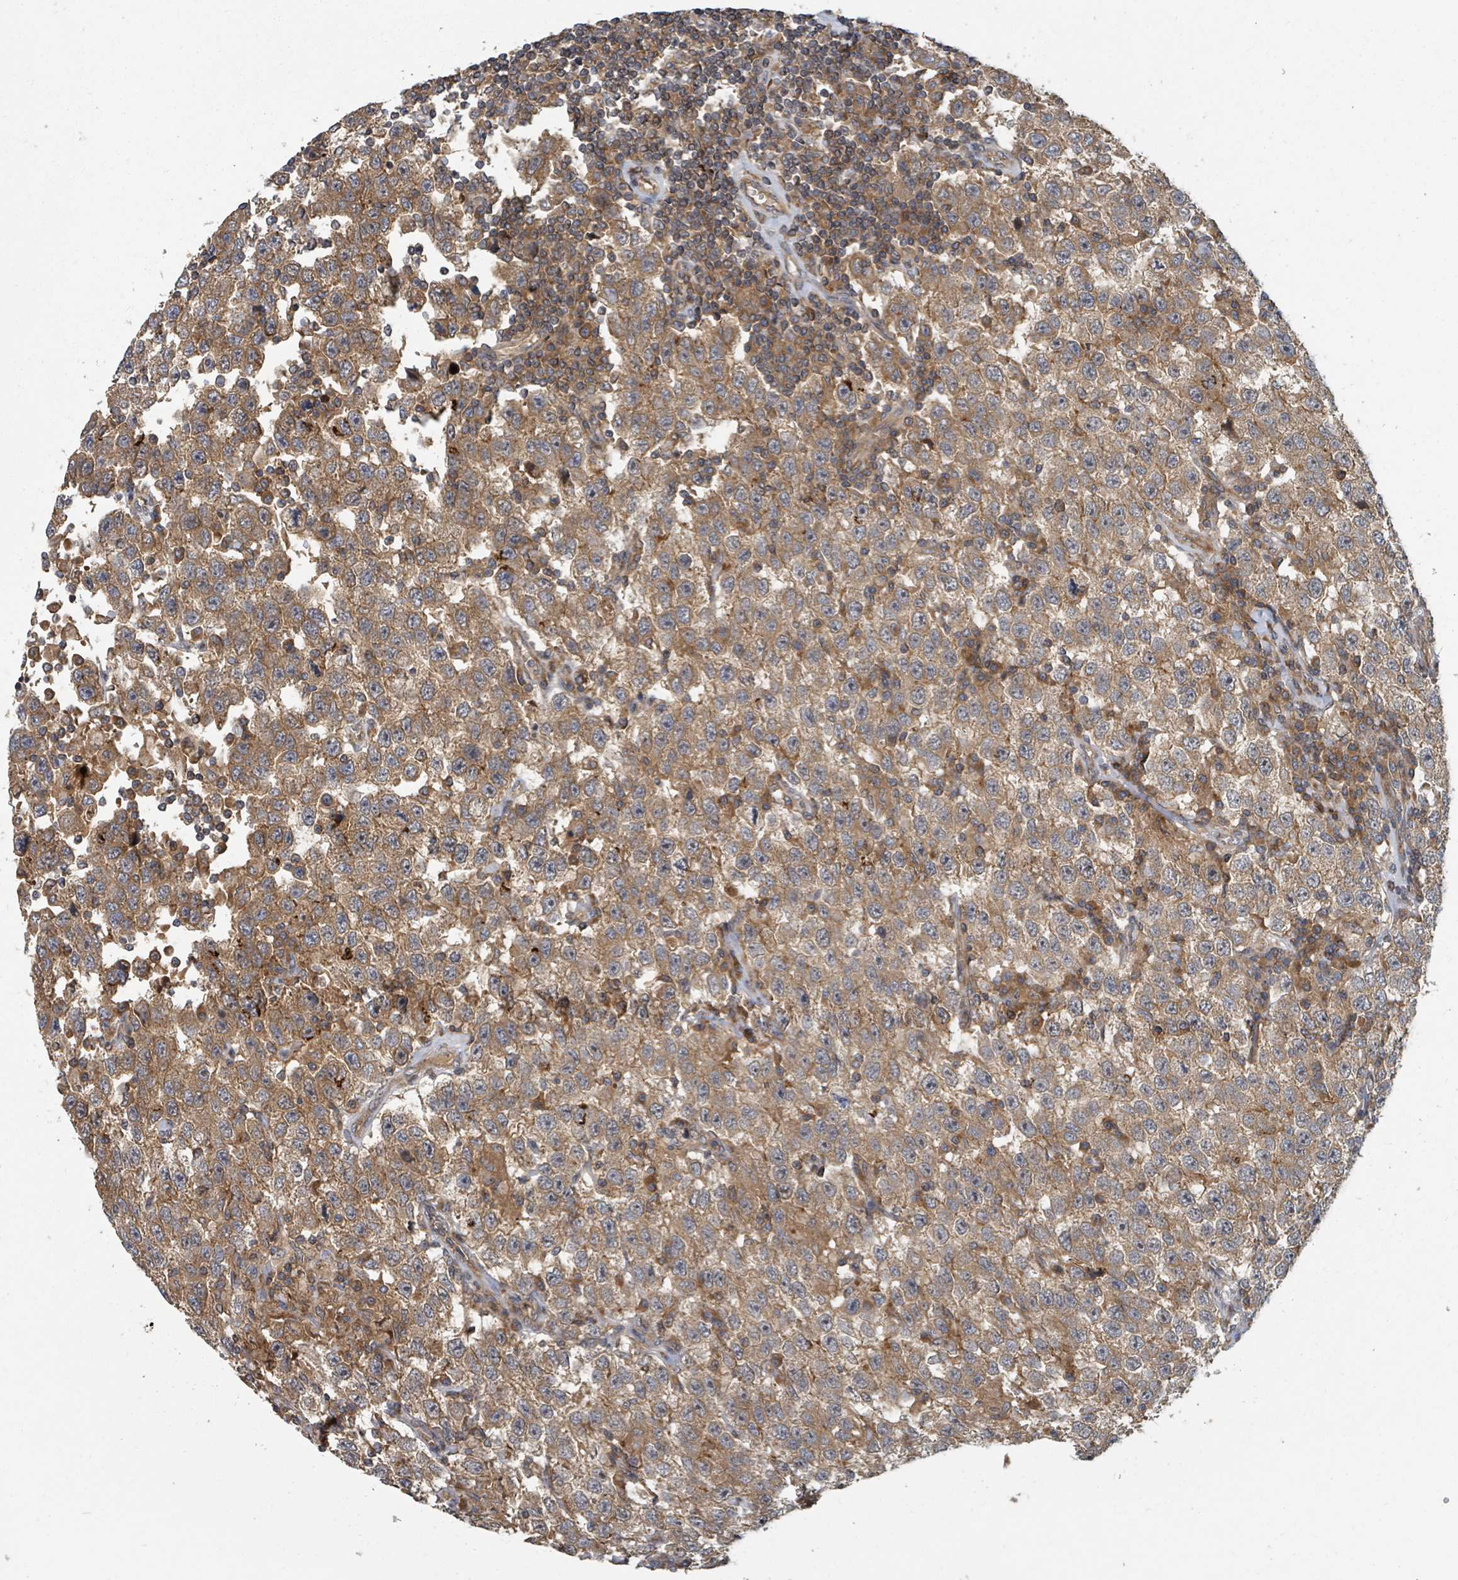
{"staining": {"intensity": "moderate", "quantity": ">75%", "location": "cytoplasmic/membranous"}, "tissue": "testis cancer", "cell_type": "Tumor cells", "image_type": "cancer", "snomed": [{"axis": "morphology", "description": "Seminoma, NOS"}, {"axis": "topography", "description": "Testis"}], "caption": "IHC photomicrograph of testis cancer (seminoma) stained for a protein (brown), which exhibits medium levels of moderate cytoplasmic/membranous positivity in about >75% of tumor cells.", "gene": "DPM1", "patient": {"sex": "male", "age": 41}}